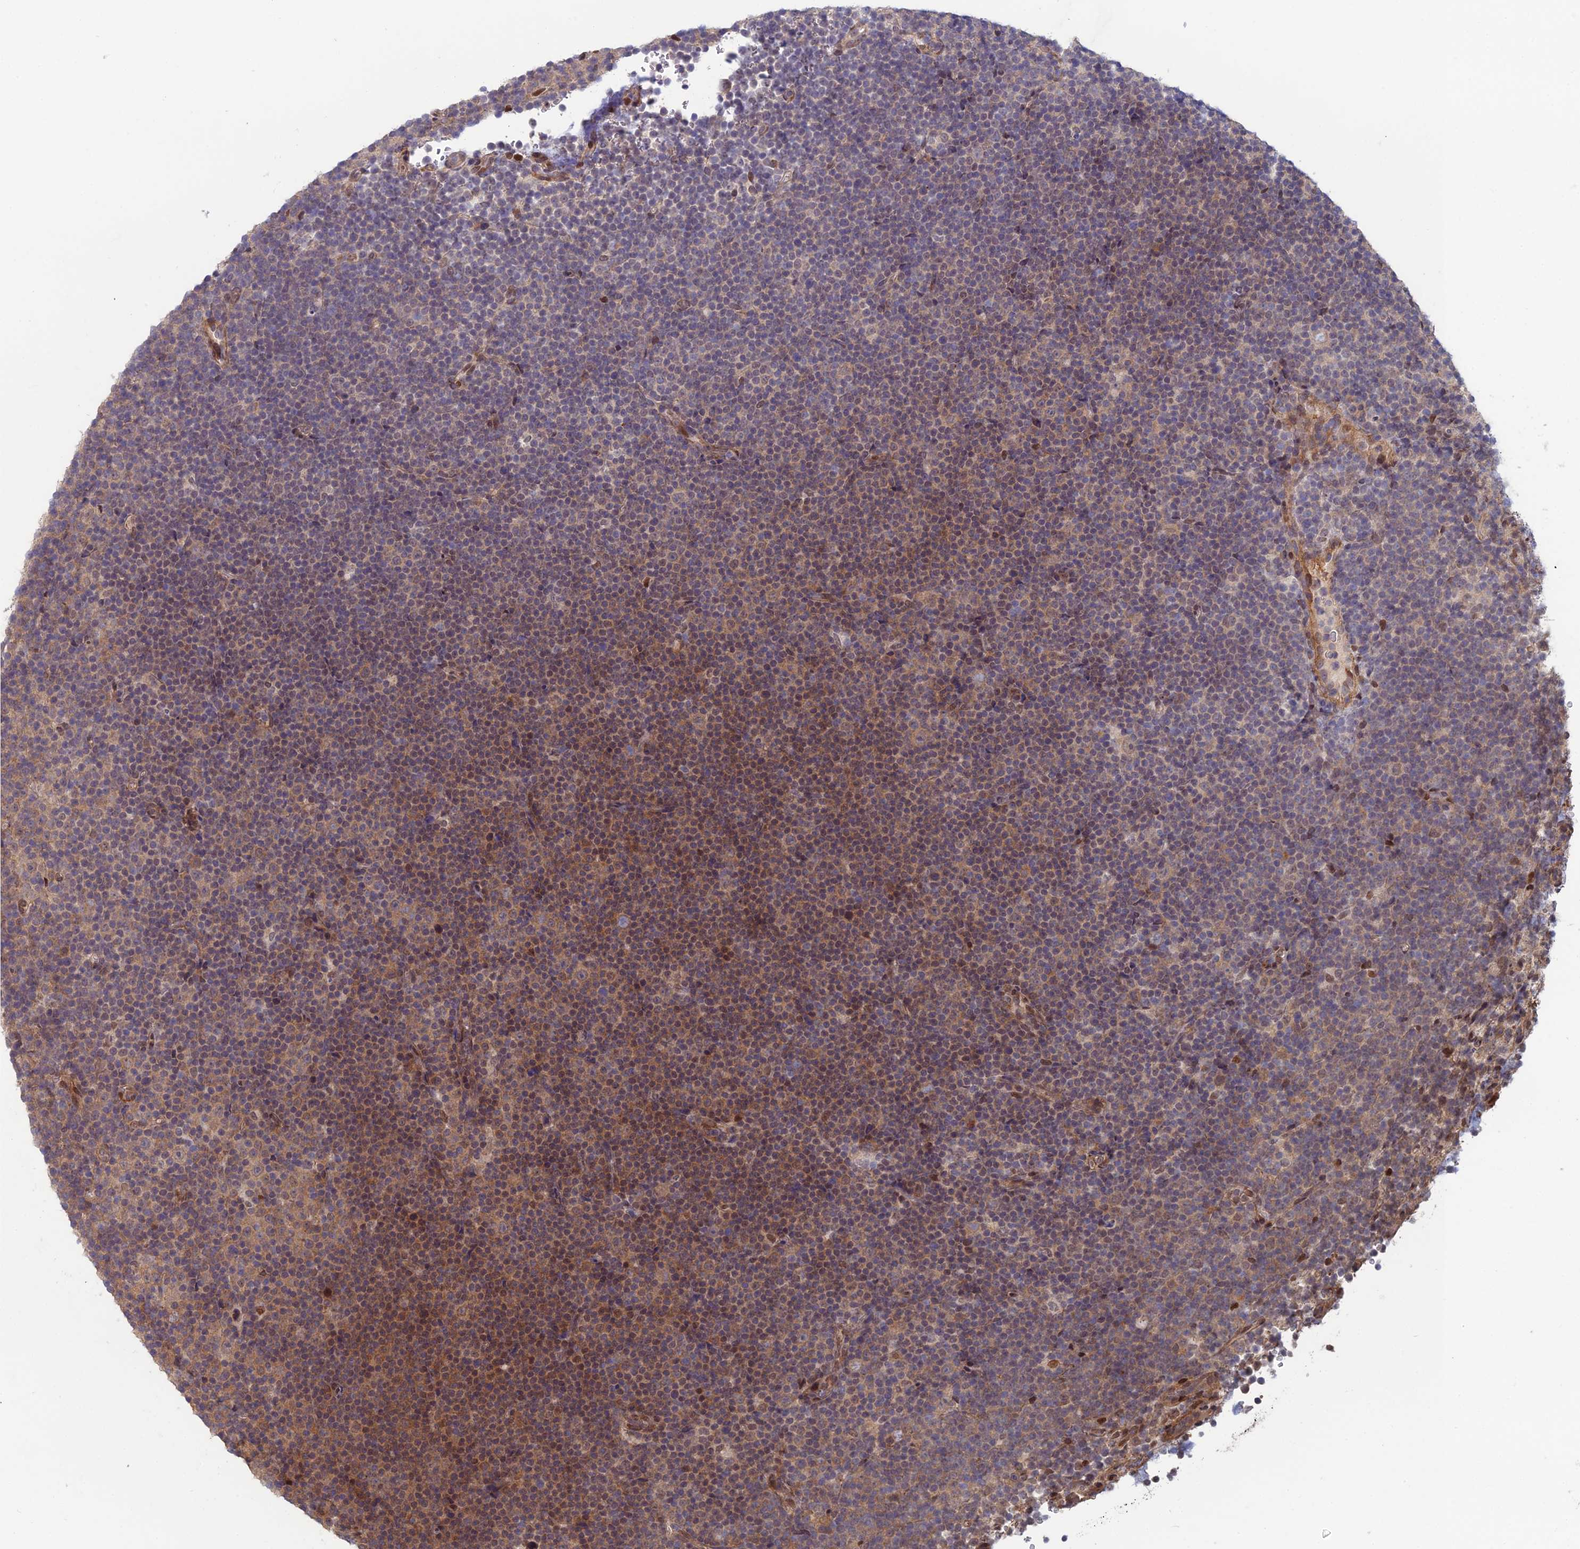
{"staining": {"intensity": "moderate", "quantity": "<25%", "location": "nuclear"}, "tissue": "lymphoma", "cell_type": "Tumor cells", "image_type": "cancer", "snomed": [{"axis": "morphology", "description": "Malignant lymphoma, non-Hodgkin's type, Low grade"}, {"axis": "topography", "description": "Lymph node"}], "caption": "Immunohistochemistry (IHC) (DAB (3,3'-diaminobenzidine)) staining of malignant lymphoma, non-Hodgkin's type (low-grade) shows moderate nuclear protein positivity in about <25% of tumor cells. (DAB = brown stain, brightfield microscopy at high magnification).", "gene": "CCDC183", "patient": {"sex": "female", "age": 67}}